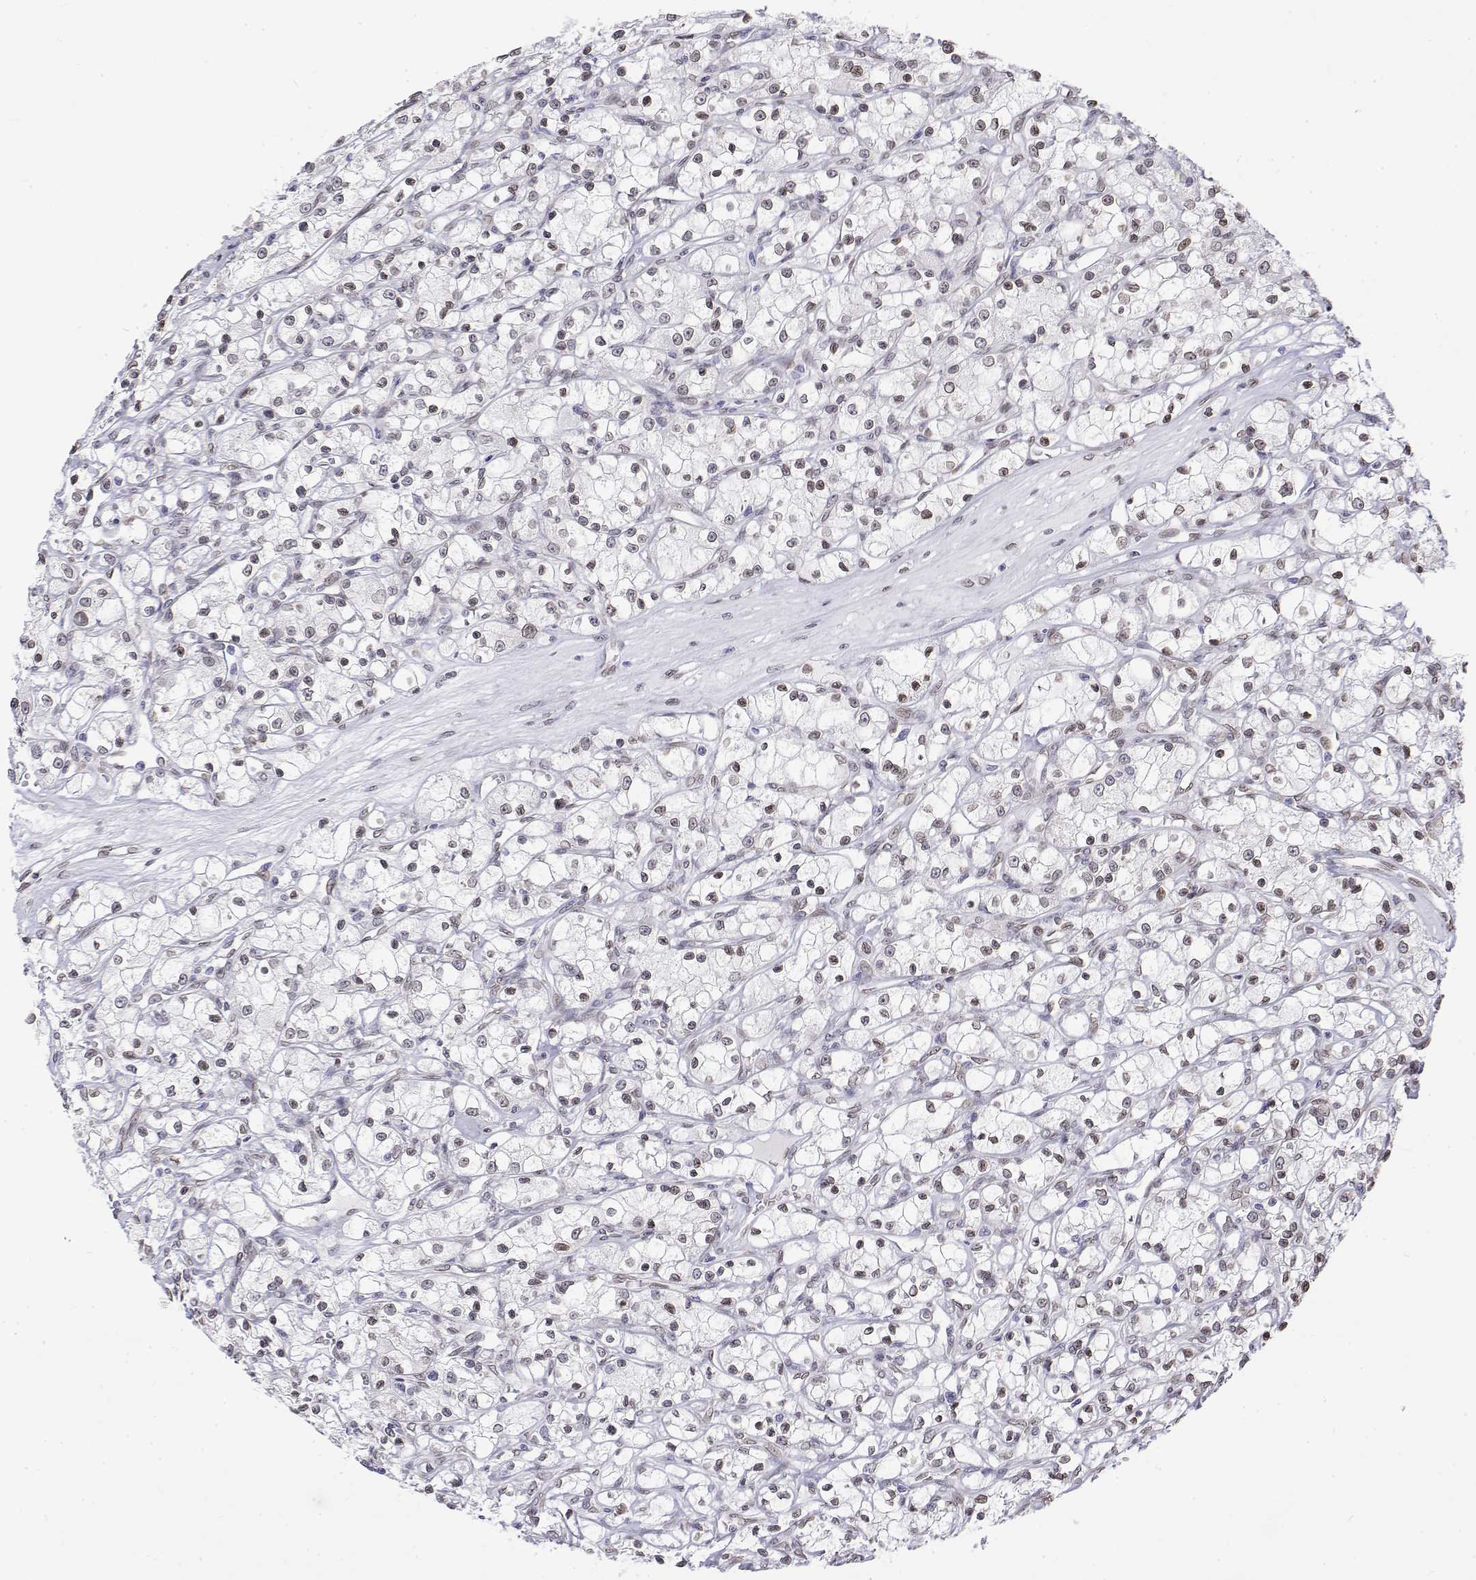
{"staining": {"intensity": "weak", "quantity": "25%-75%", "location": "nuclear"}, "tissue": "renal cancer", "cell_type": "Tumor cells", "image_type": "cancer", "snomed": [{"axis": "morphology", "description": "Adenocarcinoma, NOS"}, {"axis": "topography", "description": "Kidney"}], "caption": "Immunohistochemical staining of human renal cancer (adenocarcinoma) shows low levels of weak nuclear staining in about 25%-75% of tumor cells.", "gene": "ZNF532", "patient": {"sex": "female", "age": 59}}